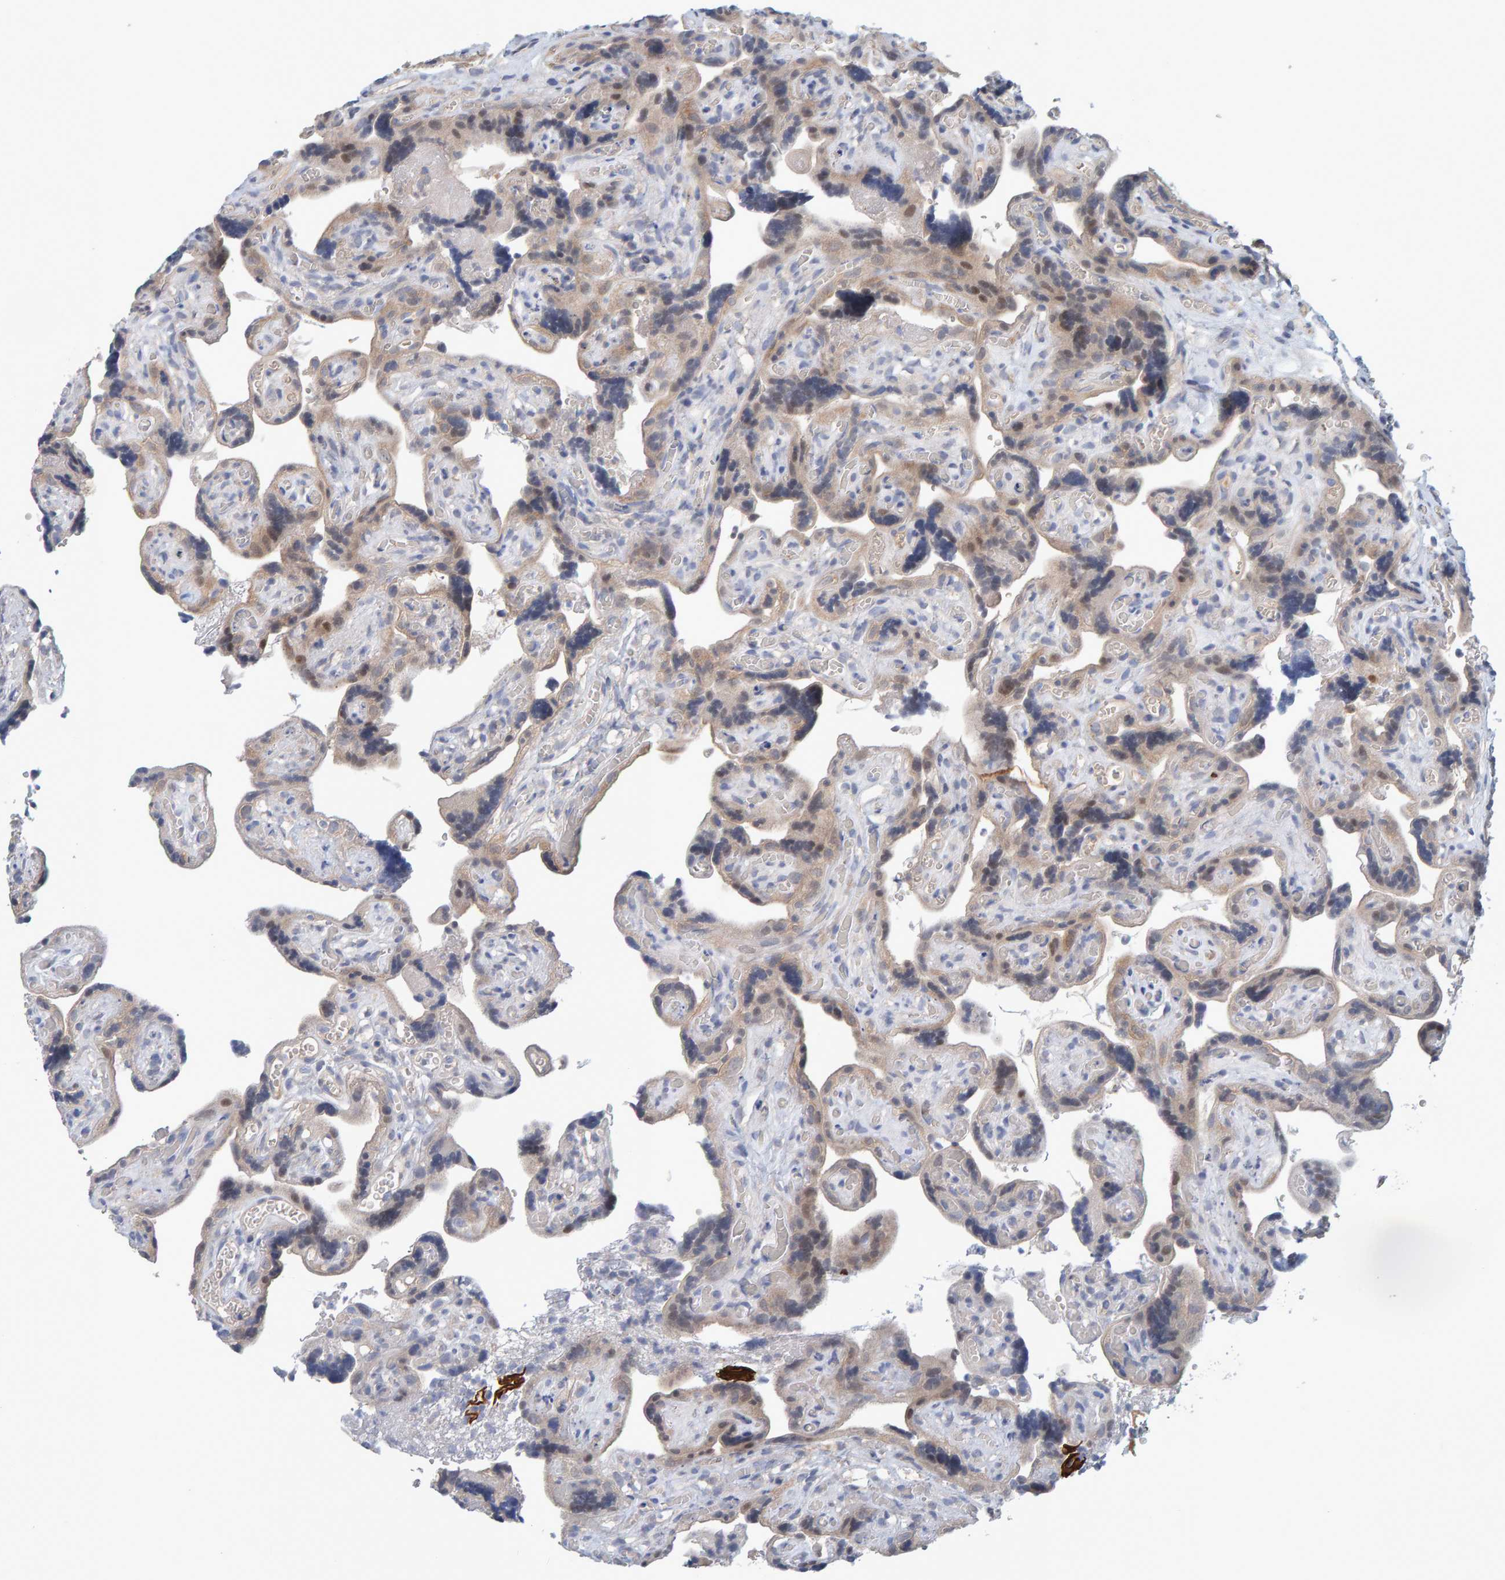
{"staining": {"intensity": "weak", "quantity": "25%-75%", "location": "cytoplasmic/membranous"}, "tissue": "placenta", "cell_type": "Decidual cells", "image_type": "normal", "snomed": [{"axis": "morphology", "description": "Normal tissue, NOS"}, {"axis": "topography", "description": "Placenta"}], "caption": "Placenta stained with DAB (3,3'-diaminobenzidine) immunohistochemistry (IHC) shows low levels of weak cytoplasmic/membranous staining in about 25%-75% of decidual cells.", "gene": "TATDN1", "patient": {"sex": "female", "age": 30}}